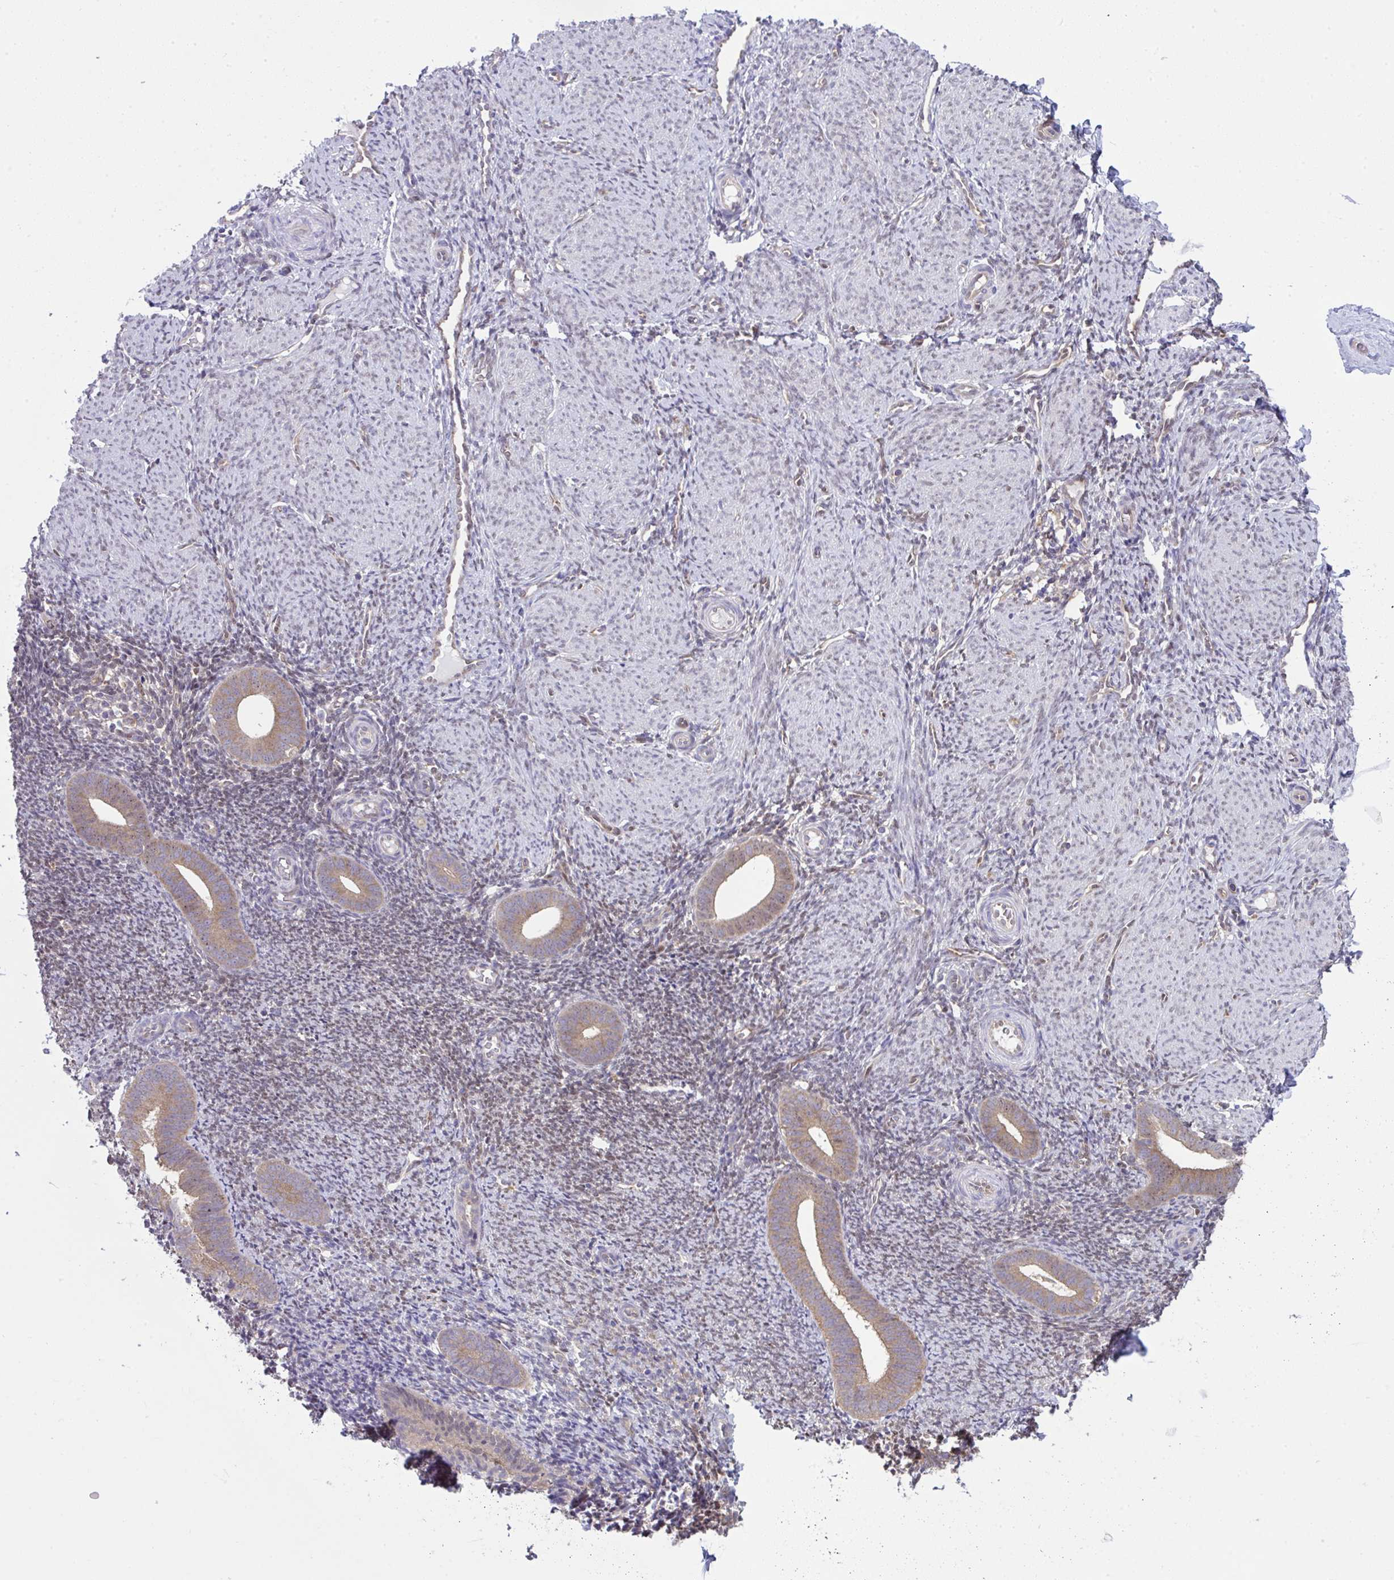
{"staining": {"intensity": "weak", "quantity": "<25%", "location": "nuclear"}, "tissue": "endometrium", "cell_type": "Cells in endometrial stroma", "image_type": "normal", "snomed": [{"axis": "morphology", "description": "Normal tissue, NOS"}, {"axis": "topography", "description": "Endometrium"}], "caption": "A photomicrograph of endometrium stained for a protein displays no brown staining in cells in endometrial stroma. (DAB (3,3'-diaminobenzidine) immunohistochemistry (IHC), high magnification).", "gene": "ALDH16A1", "patient": {"sex": "female", "age": 39}}